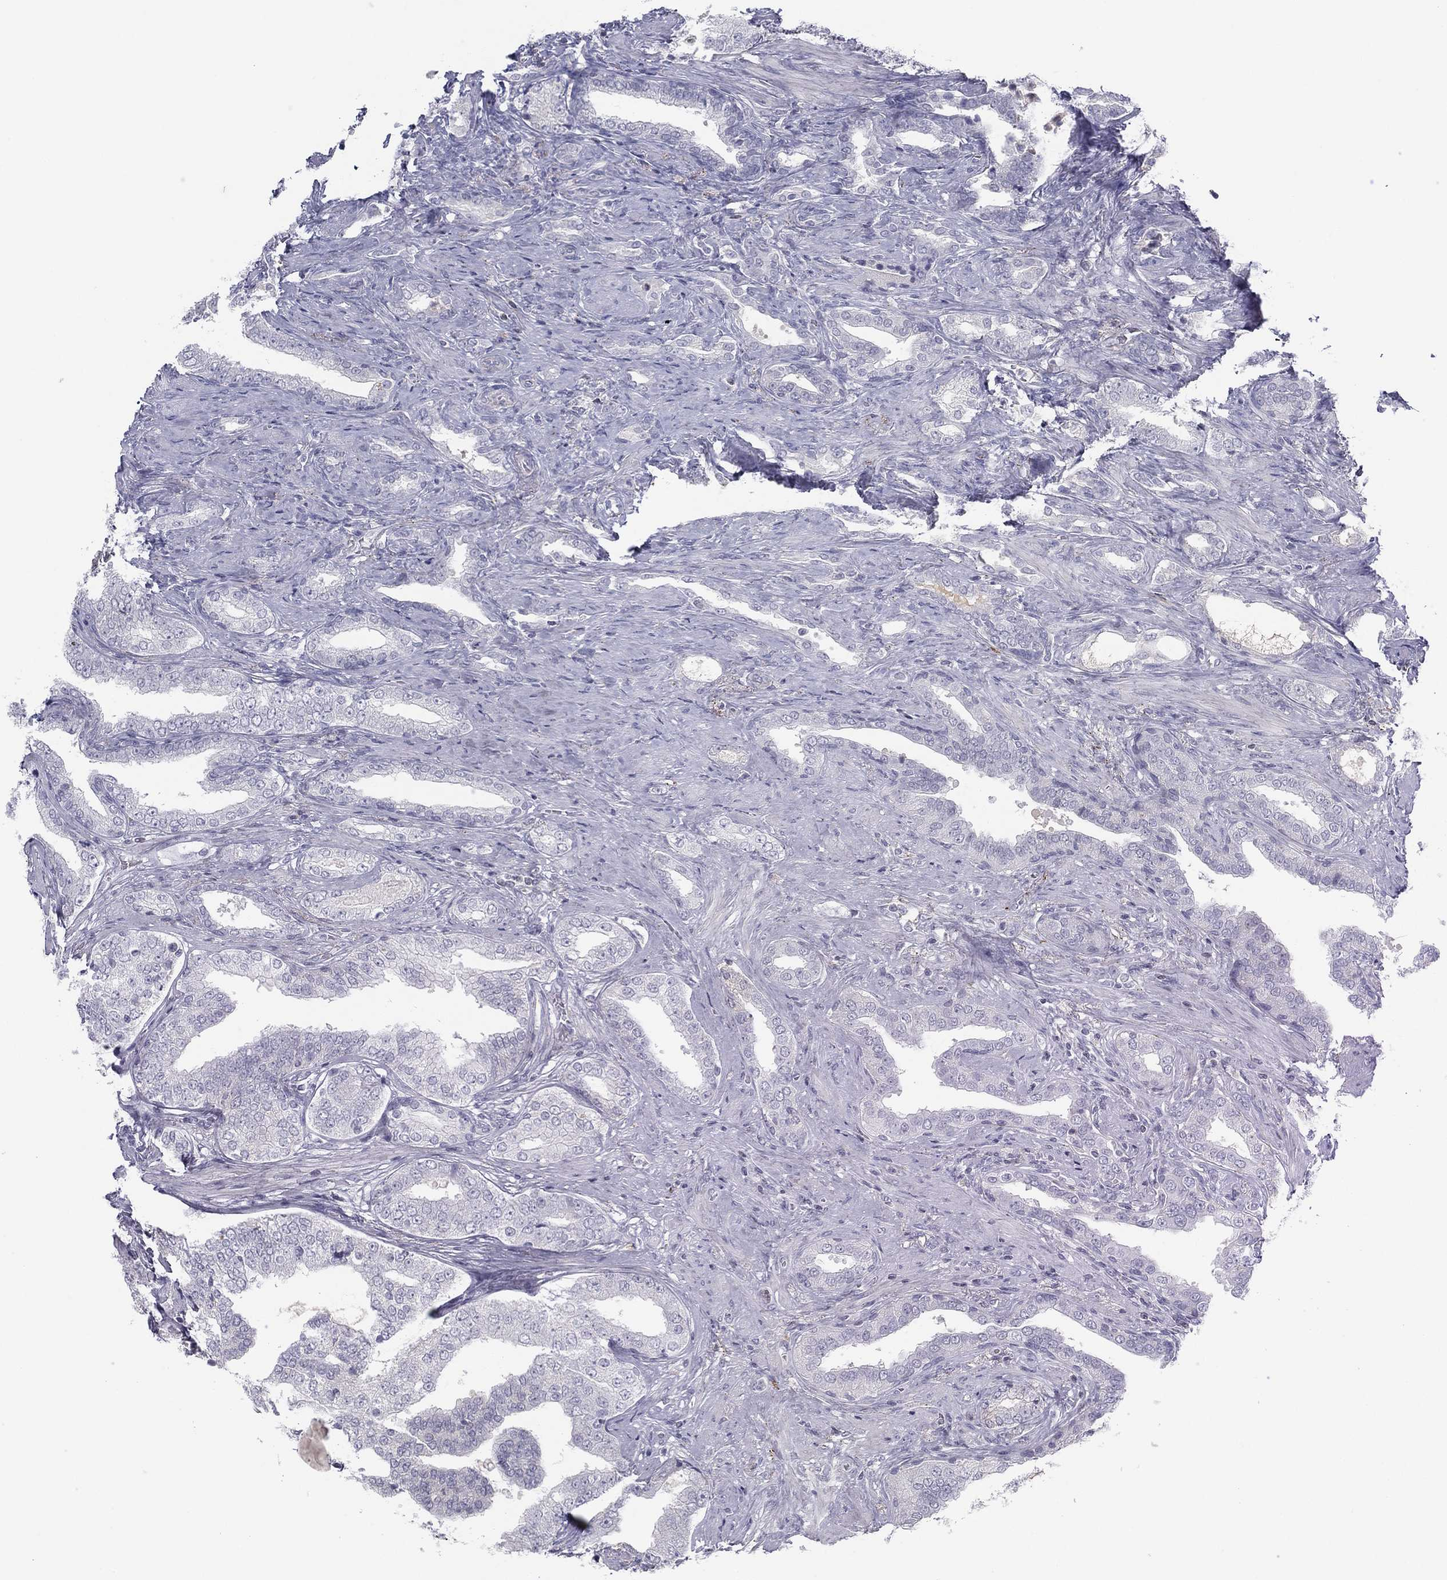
{"staining": {"intensity": "negative", "quantity": "none", "location": "none"}, "tissue": "prostate cancer", "cell_type": "Tumor cells", "image_type": "cancer", "snomed": [{"axis": "morphology", "description": "Adenocarcinoma, Low grade"}, {"axis": "topography", "description": "Prostate and seminal vesicle, NOS"}], "caption": "High magnification brightfield microscopy of low-grade adenocarcinoma (prostate) stained with DAB (brown) and counterstained with hematoxylin (blue): tumor cells show no significant staining.", "gene": "CPT1B", "patient": {"sex": "male", "age": 61}}